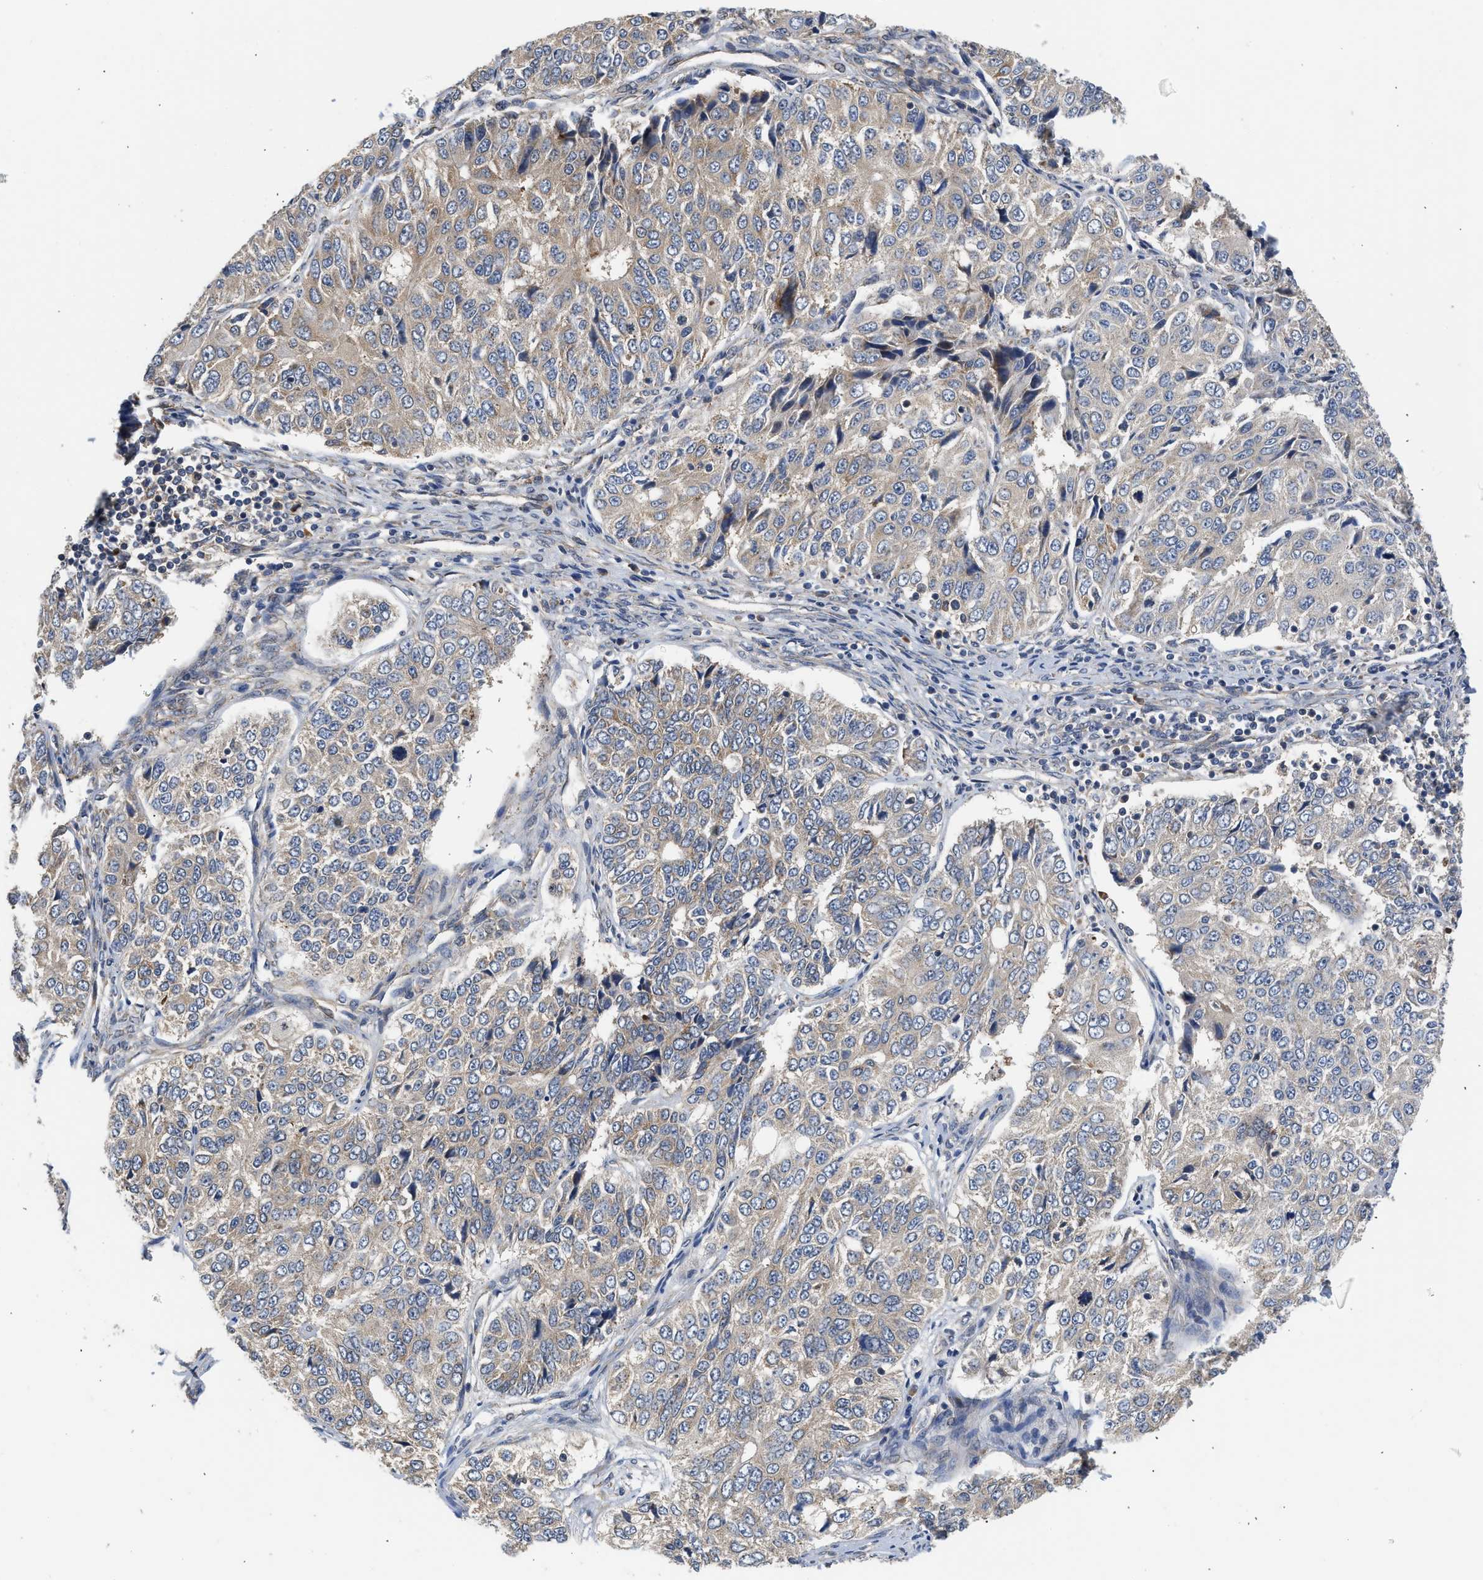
{"staining": {"intensity": "weak", "quantity": "<25%", "location": "cytoplasmic/membranous"}, "tissue": "ovarian cancer", "cell_type": "Tumor cells", "image_type": "cancer", "snomed": [{"axis": "morphology", "description": "Carcinoma, endometroid"}, {"axis": "topography", "description": "Ovary"}], "caption": "An IHC micrograph of ovarian endometroid carcinoma is shown. There is no staining in tumor cells of ovarian endometroid carcinoma.", "gene": "POLG2", "patient": {"sex": "female", "age": 51}}